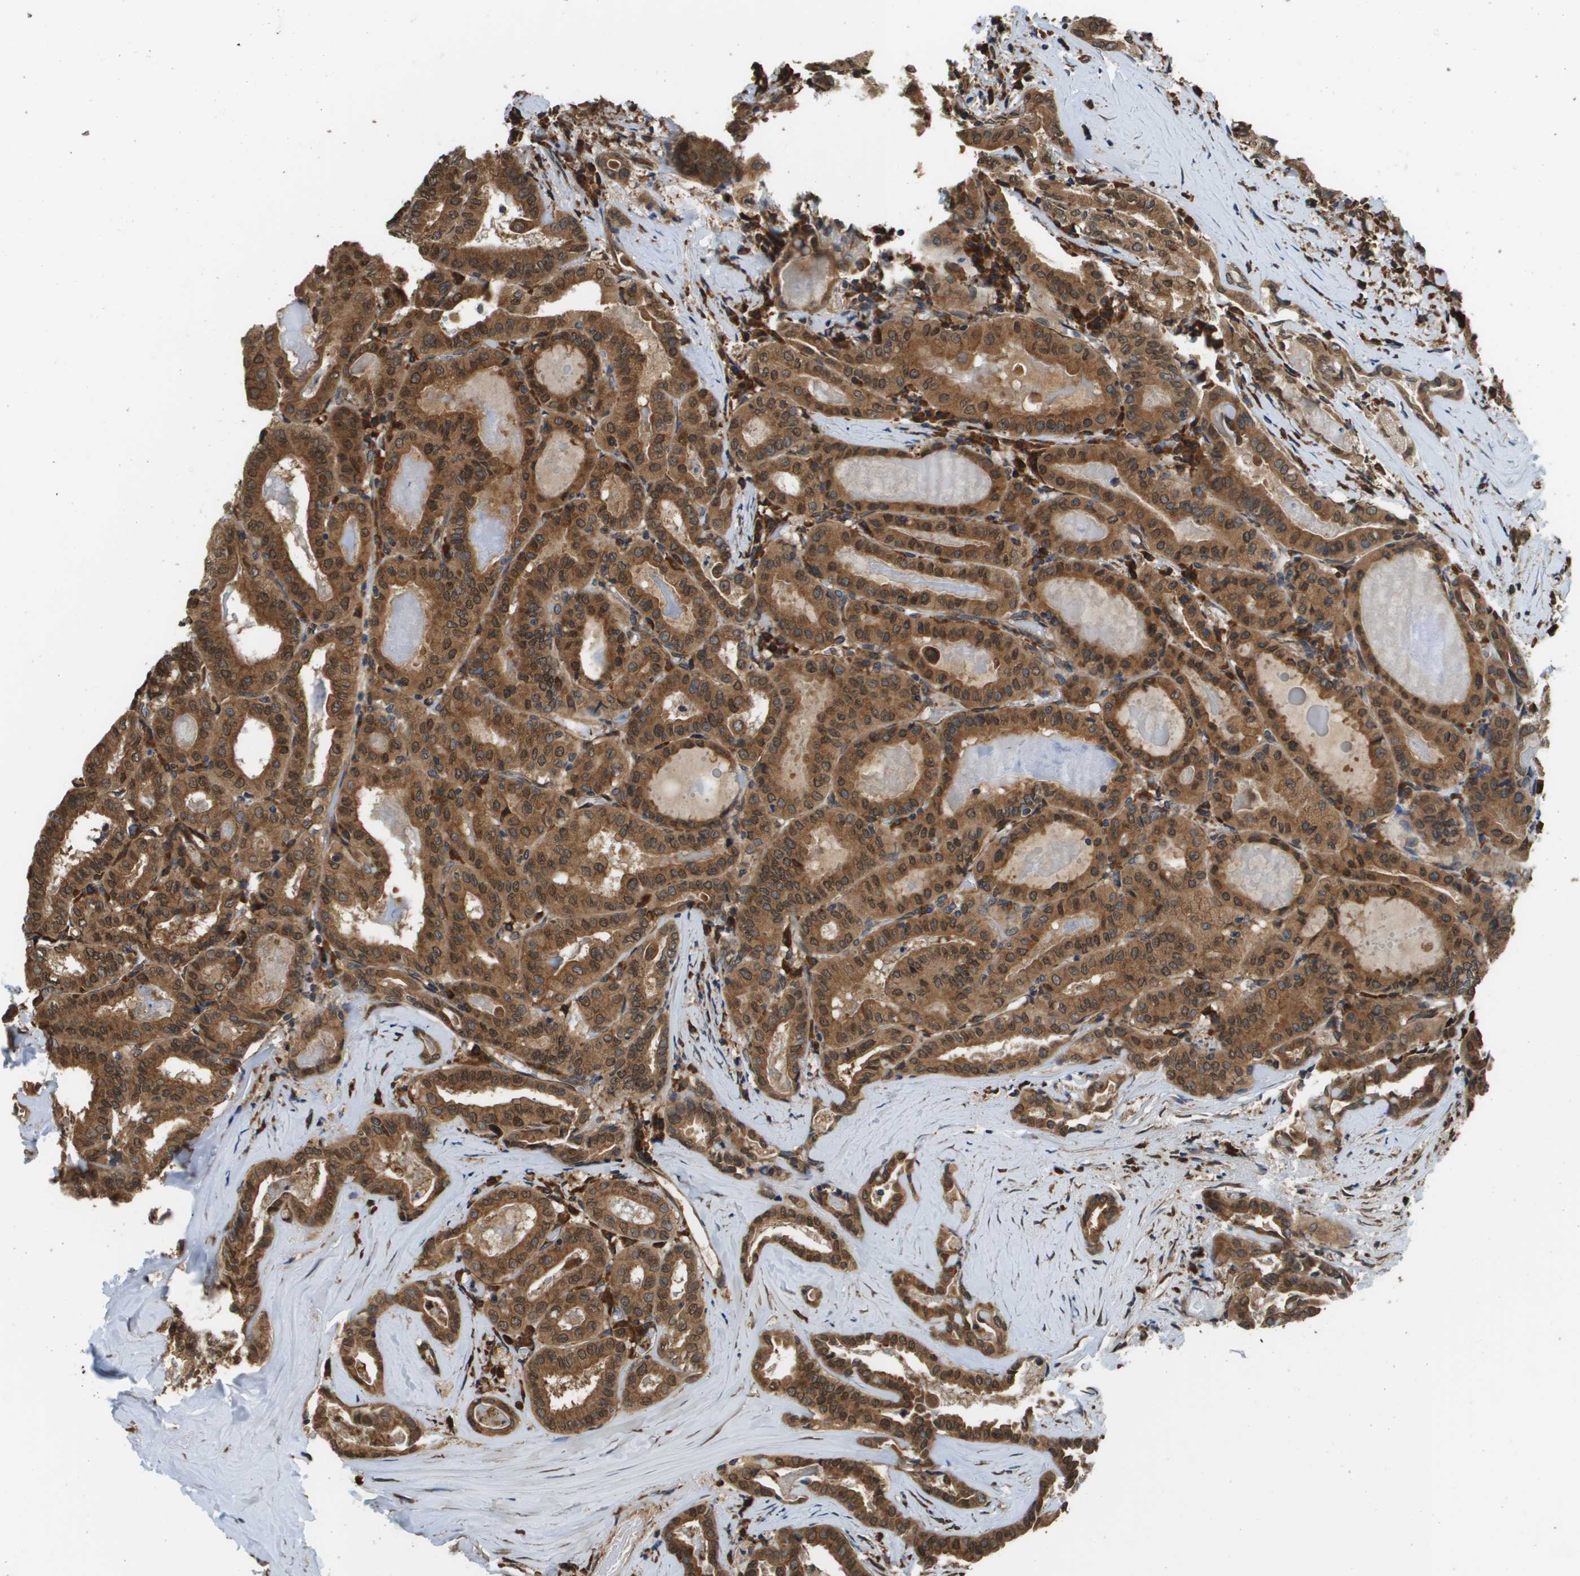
{"staining": {"intensity": "strong", "quantity": ">75%", "location": "cytoplasmic/membranous,nuclear"}, "tissue": "thyroid cancer", "cell_type": "Tumor cells", "image_type": "cancer", "snomed": [{"axis": "morphology", "description": "Papillary adenocarcinoma, NOS"}, {"axis": "topography", "description": "Thyroid gland"}], "caption": "This image demonstrates thyroid cancer stained with IHC to label a protein in brown. The cytoplasmic/membranous and nuclear of tumor cells show strong positivity for the protein. Nuclei are counter-stained blue.", "gene": "SEC62", "patient": {"sex": "female", "age": 42}}